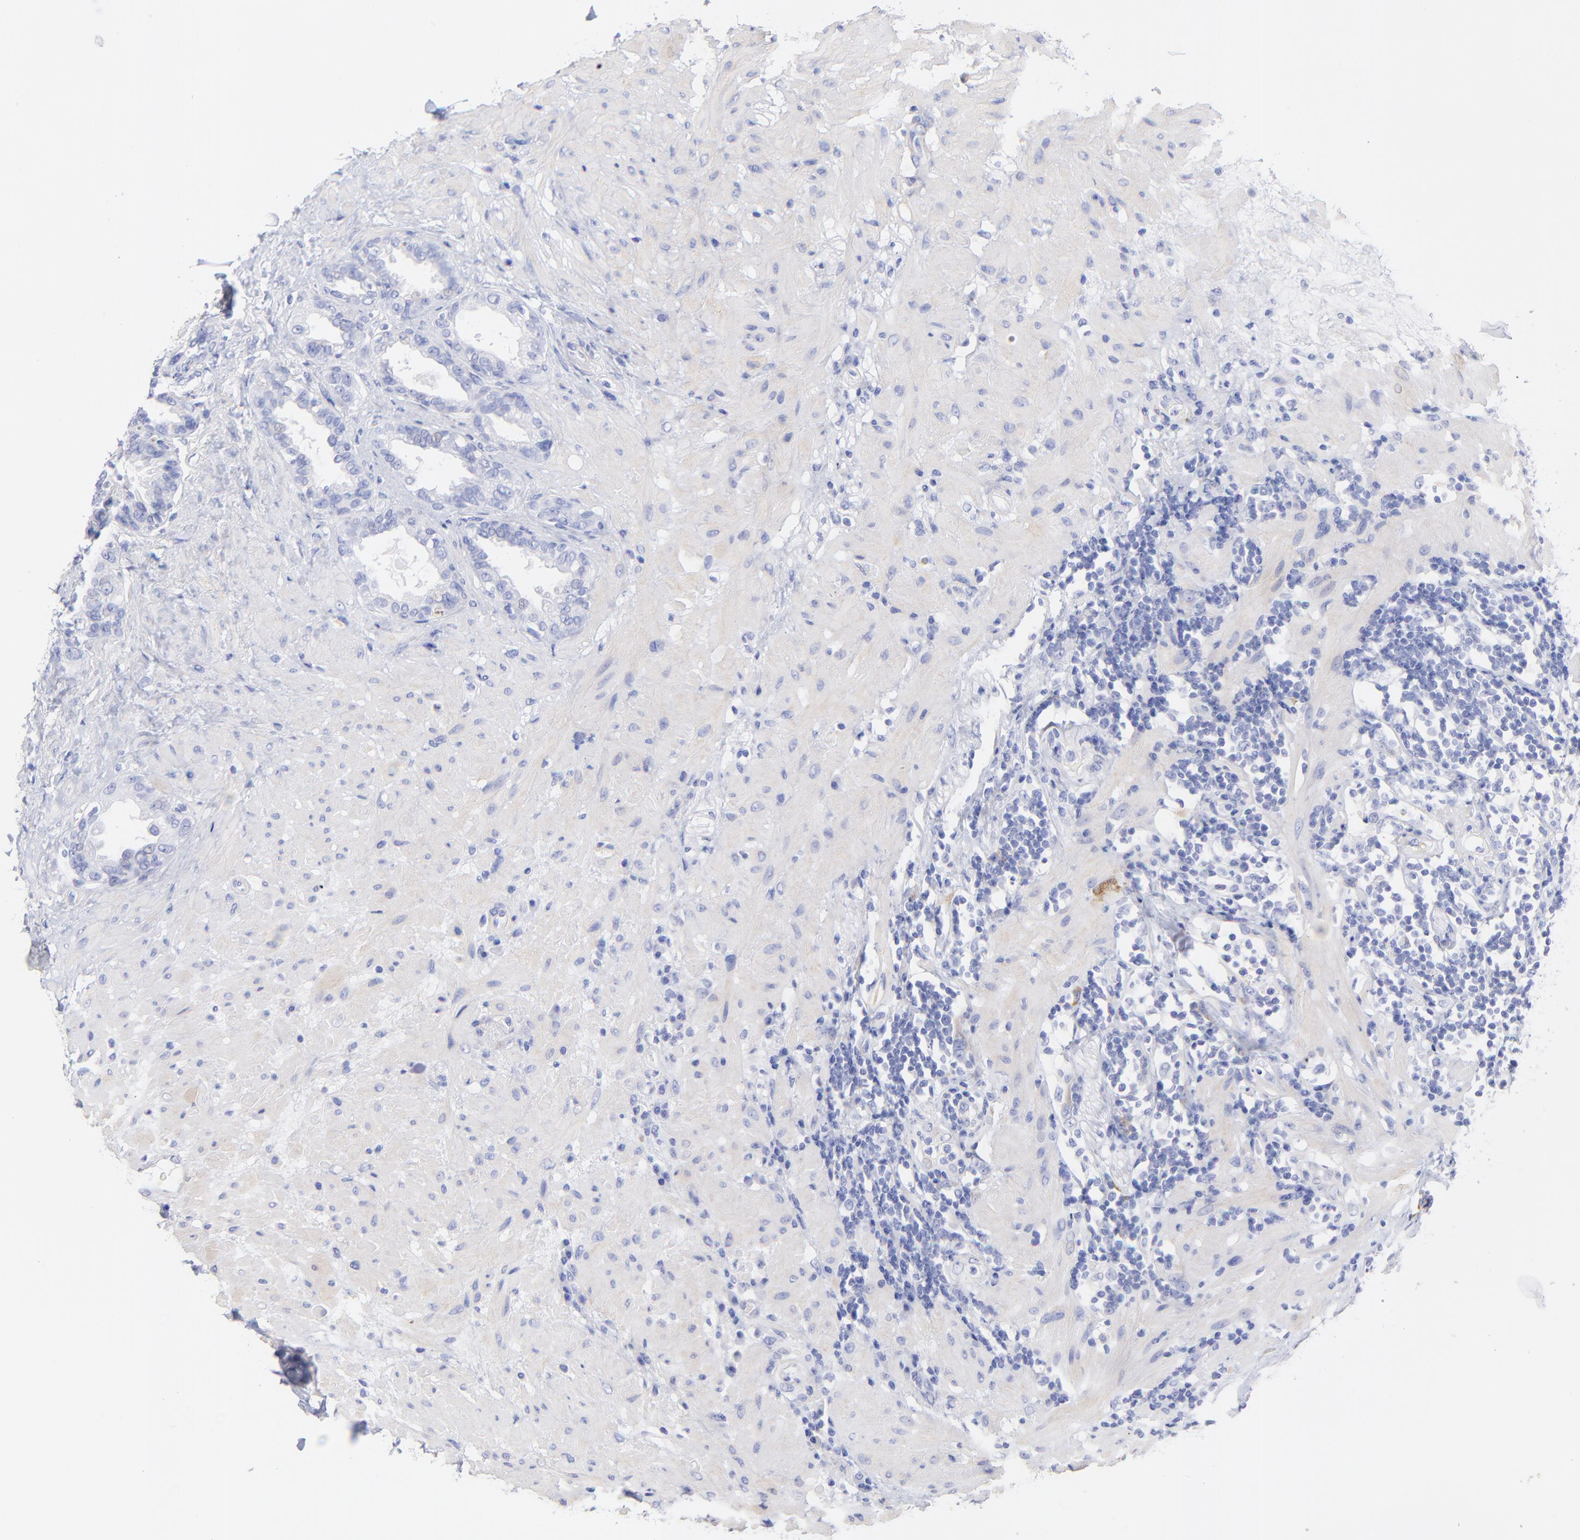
{"staining": {"intensity": "negative", "quantity": "none", "location": "none"}, "tissue": "seminal vesicle", "cell_type": "Glandular cells", "image_type": "normal", "snomed": [{"axis": "morphology", "description": "Normal tissue, NOS"}, {"axis": "topography", "description": "Seminal veicle"}], "caption": "The photomicrograph displays no staining of glandular cells in benign seminal vesicle.", "gene": "C1QTNF6", "patient": {"sex": "male", "age": 61}}